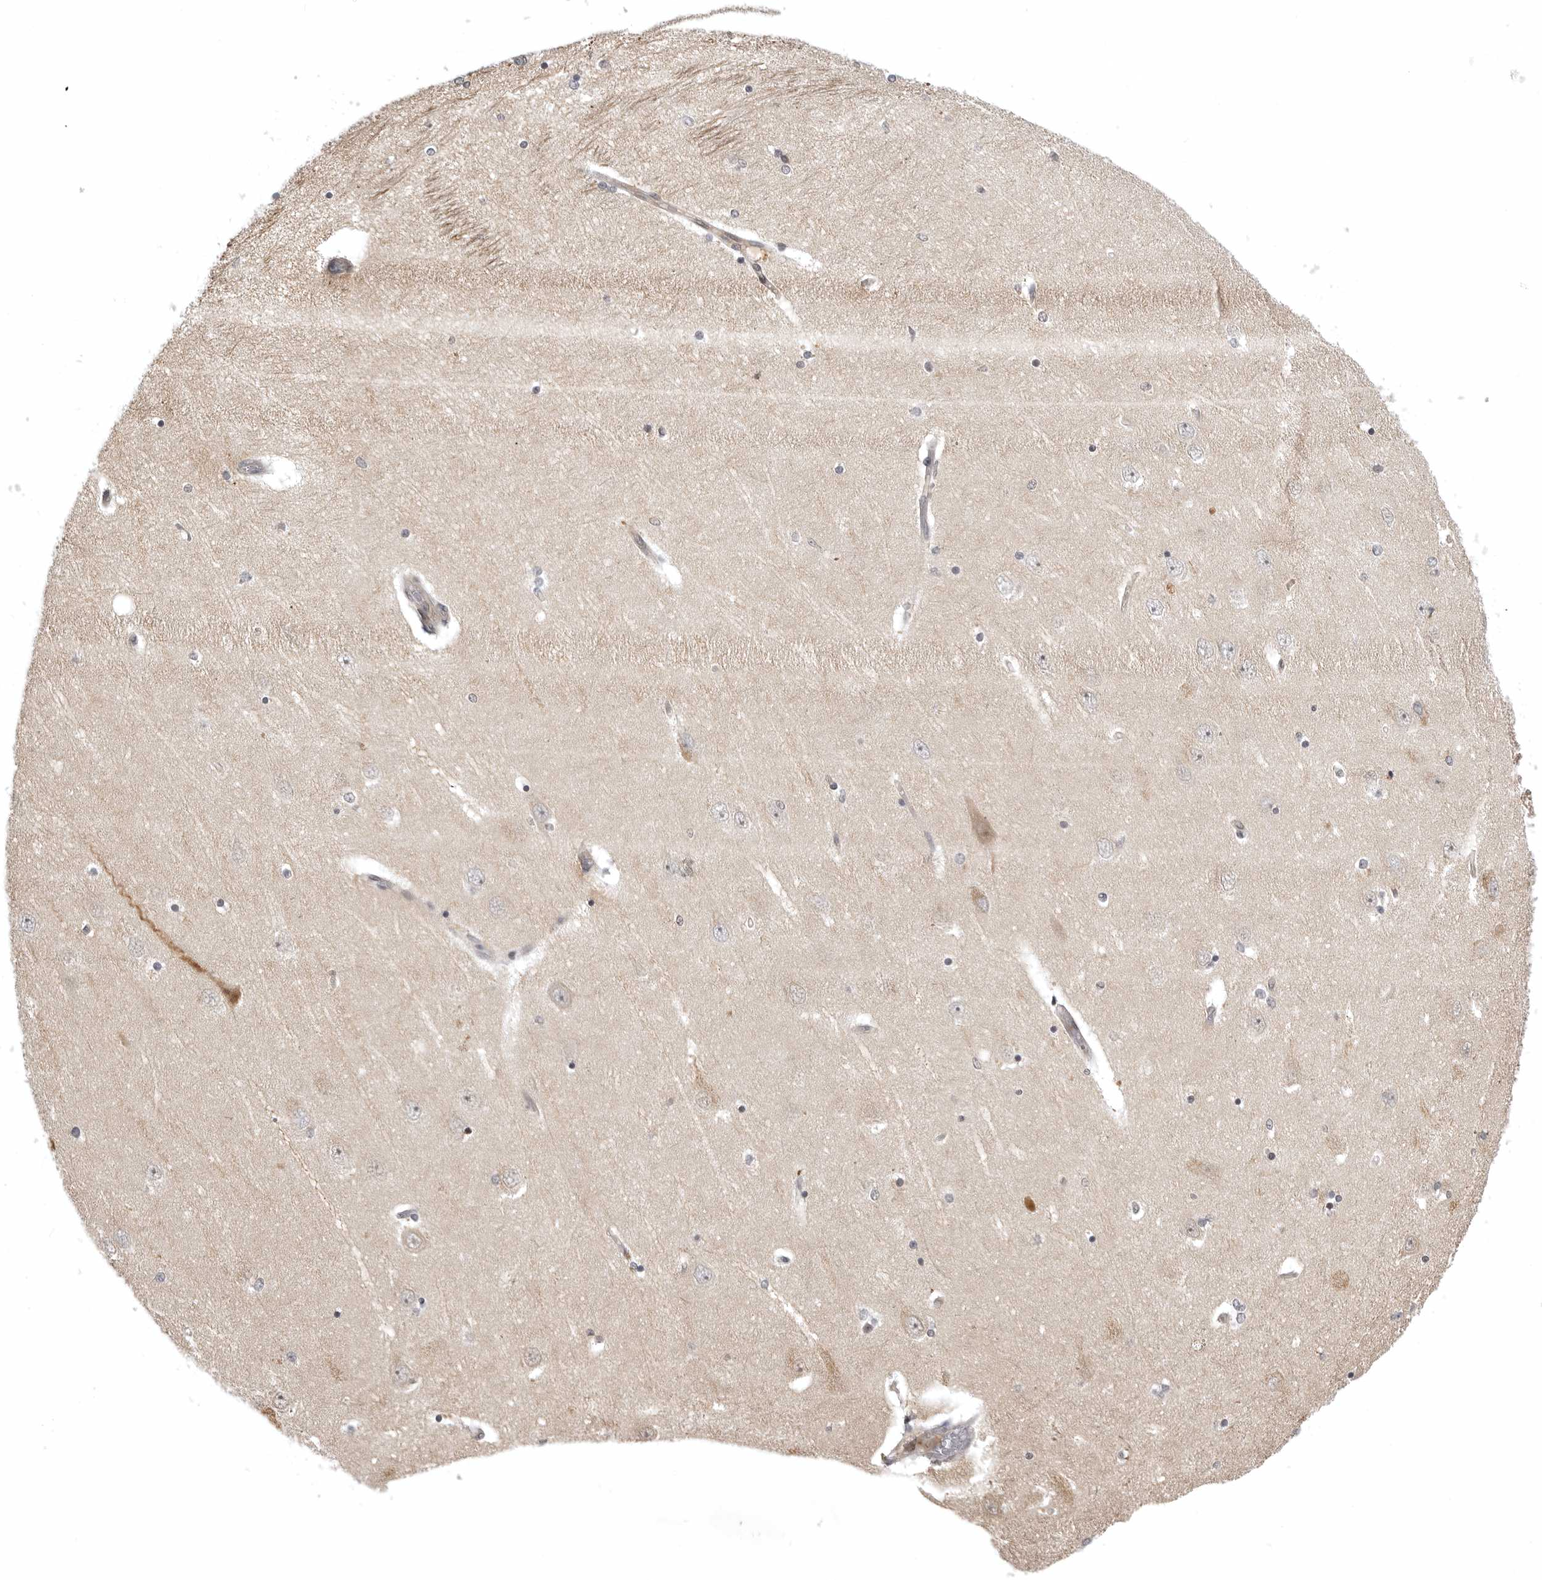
{"staining": {"intensity": "negative", "quantity": "none", "location": "none"}, "tissue": "hippocampus", "cell_type": "Glial cells", "image_type": "normal", "snomed": [{"axis": "morphology", "description": "Normal tissue, NOS"}, {"axis": "topography", "description": "Hippocampus"}], "caption": "This image is of normal hippocampus stained with immunohistochemistry to label a protein in brown with the nuclei are counter-stained blue. There is no positivity in glial cells.", "gene": "CD300LD", "patient": {"sex": "female", "age": 54}}